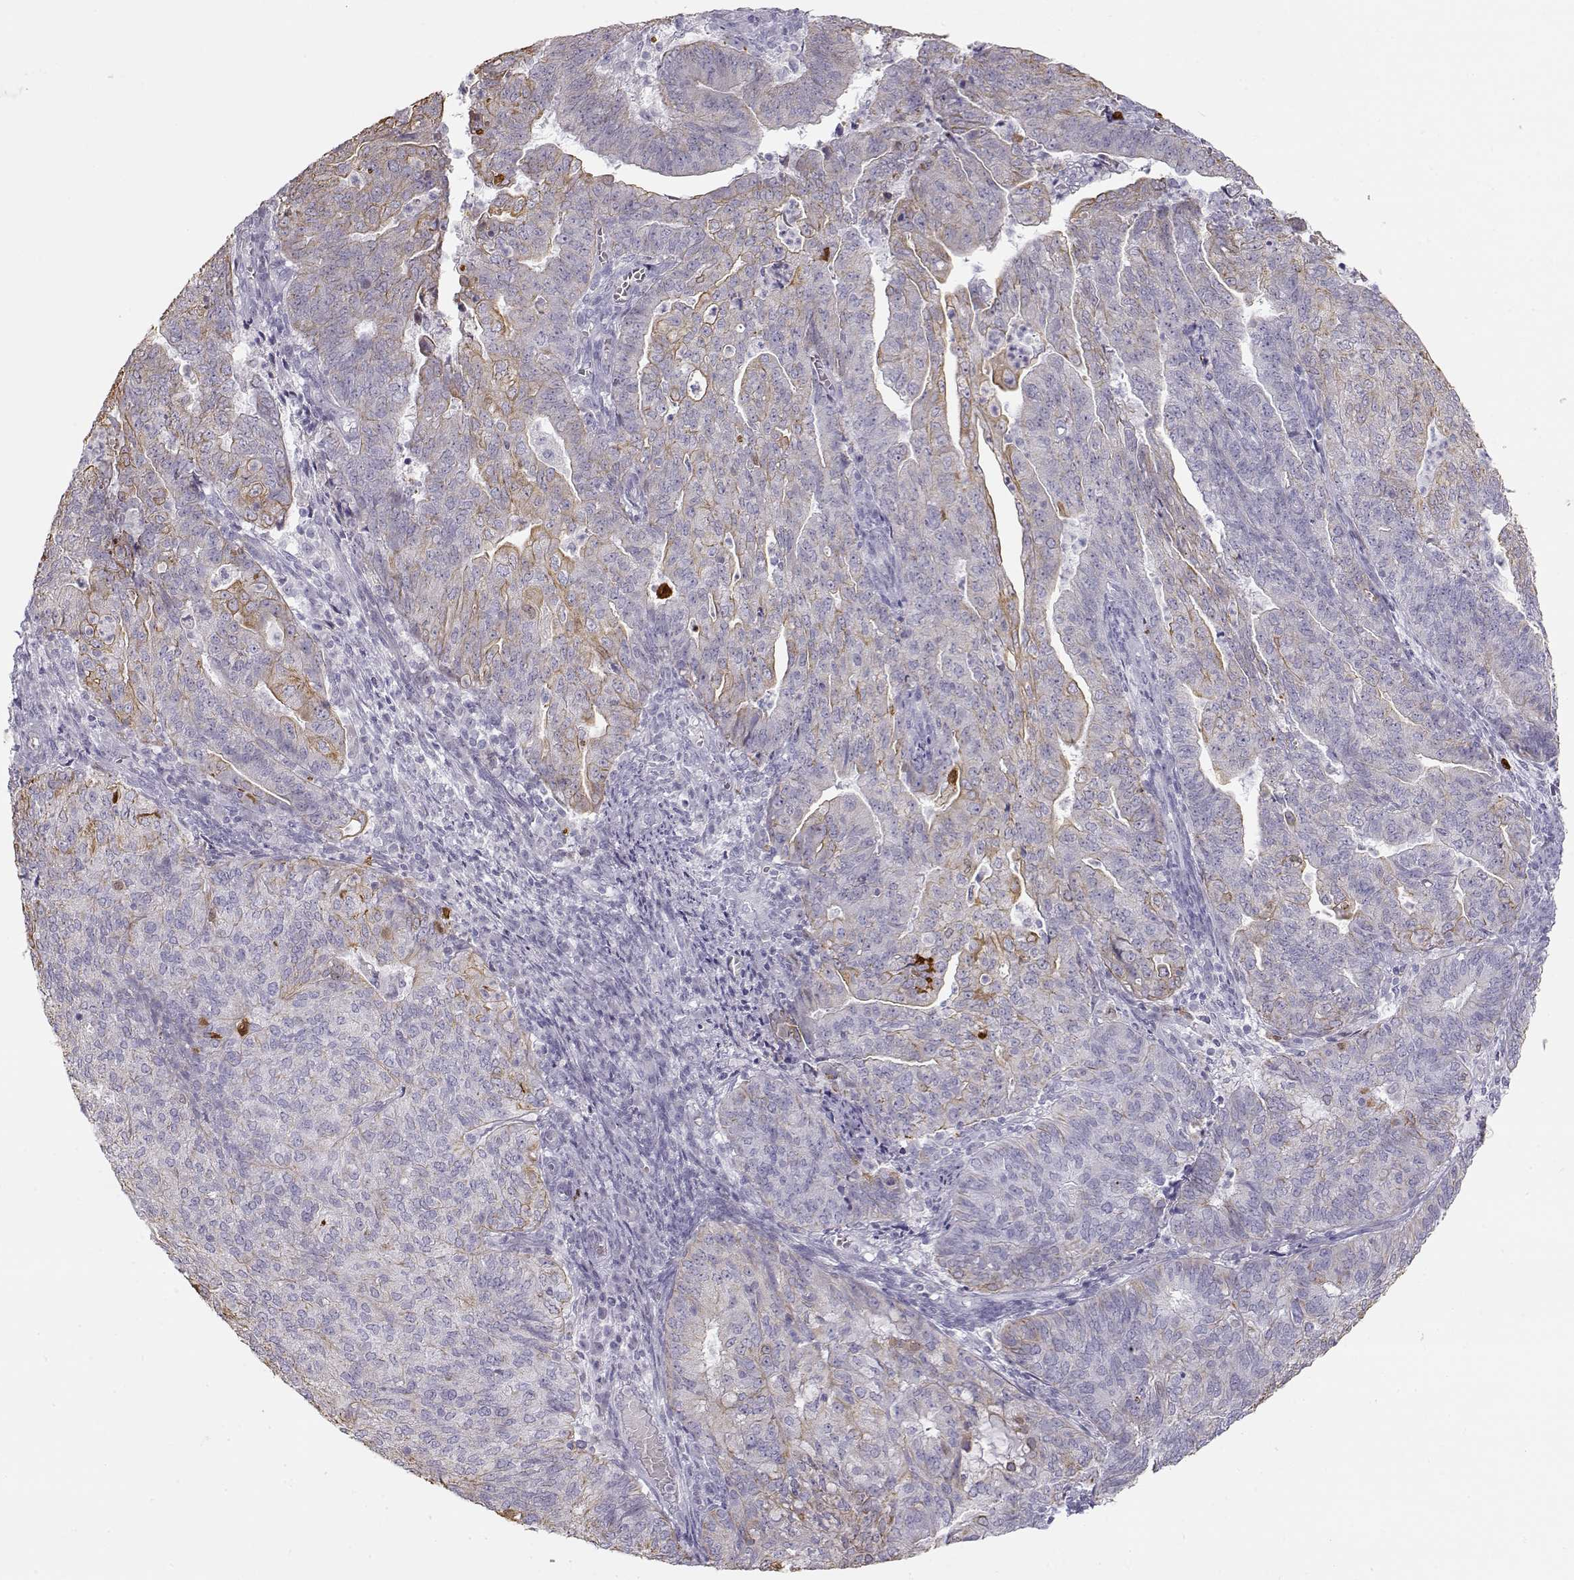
{"staining": {"intensity": "moderate", "quantity": "<25%", "location": "cytoplasmic/membranous"}, "tissue": "endometrial cancer", "cell_type": "Tumor cells", "image_type": "cancer", "snomed": [{"axis": "morphology", "description": "Adenocarcinoma, NOS"}, {"axis": "topography", "description": "Endometrium"}], "caption": "Protein expression analysis of adenocarcinoma (endometrial) demonstrates moderate cytoplasmic/membranous expression in about <25% of tumor cells.", "gene": "S100B", "patient": {"sex": "female", "age": 82}}